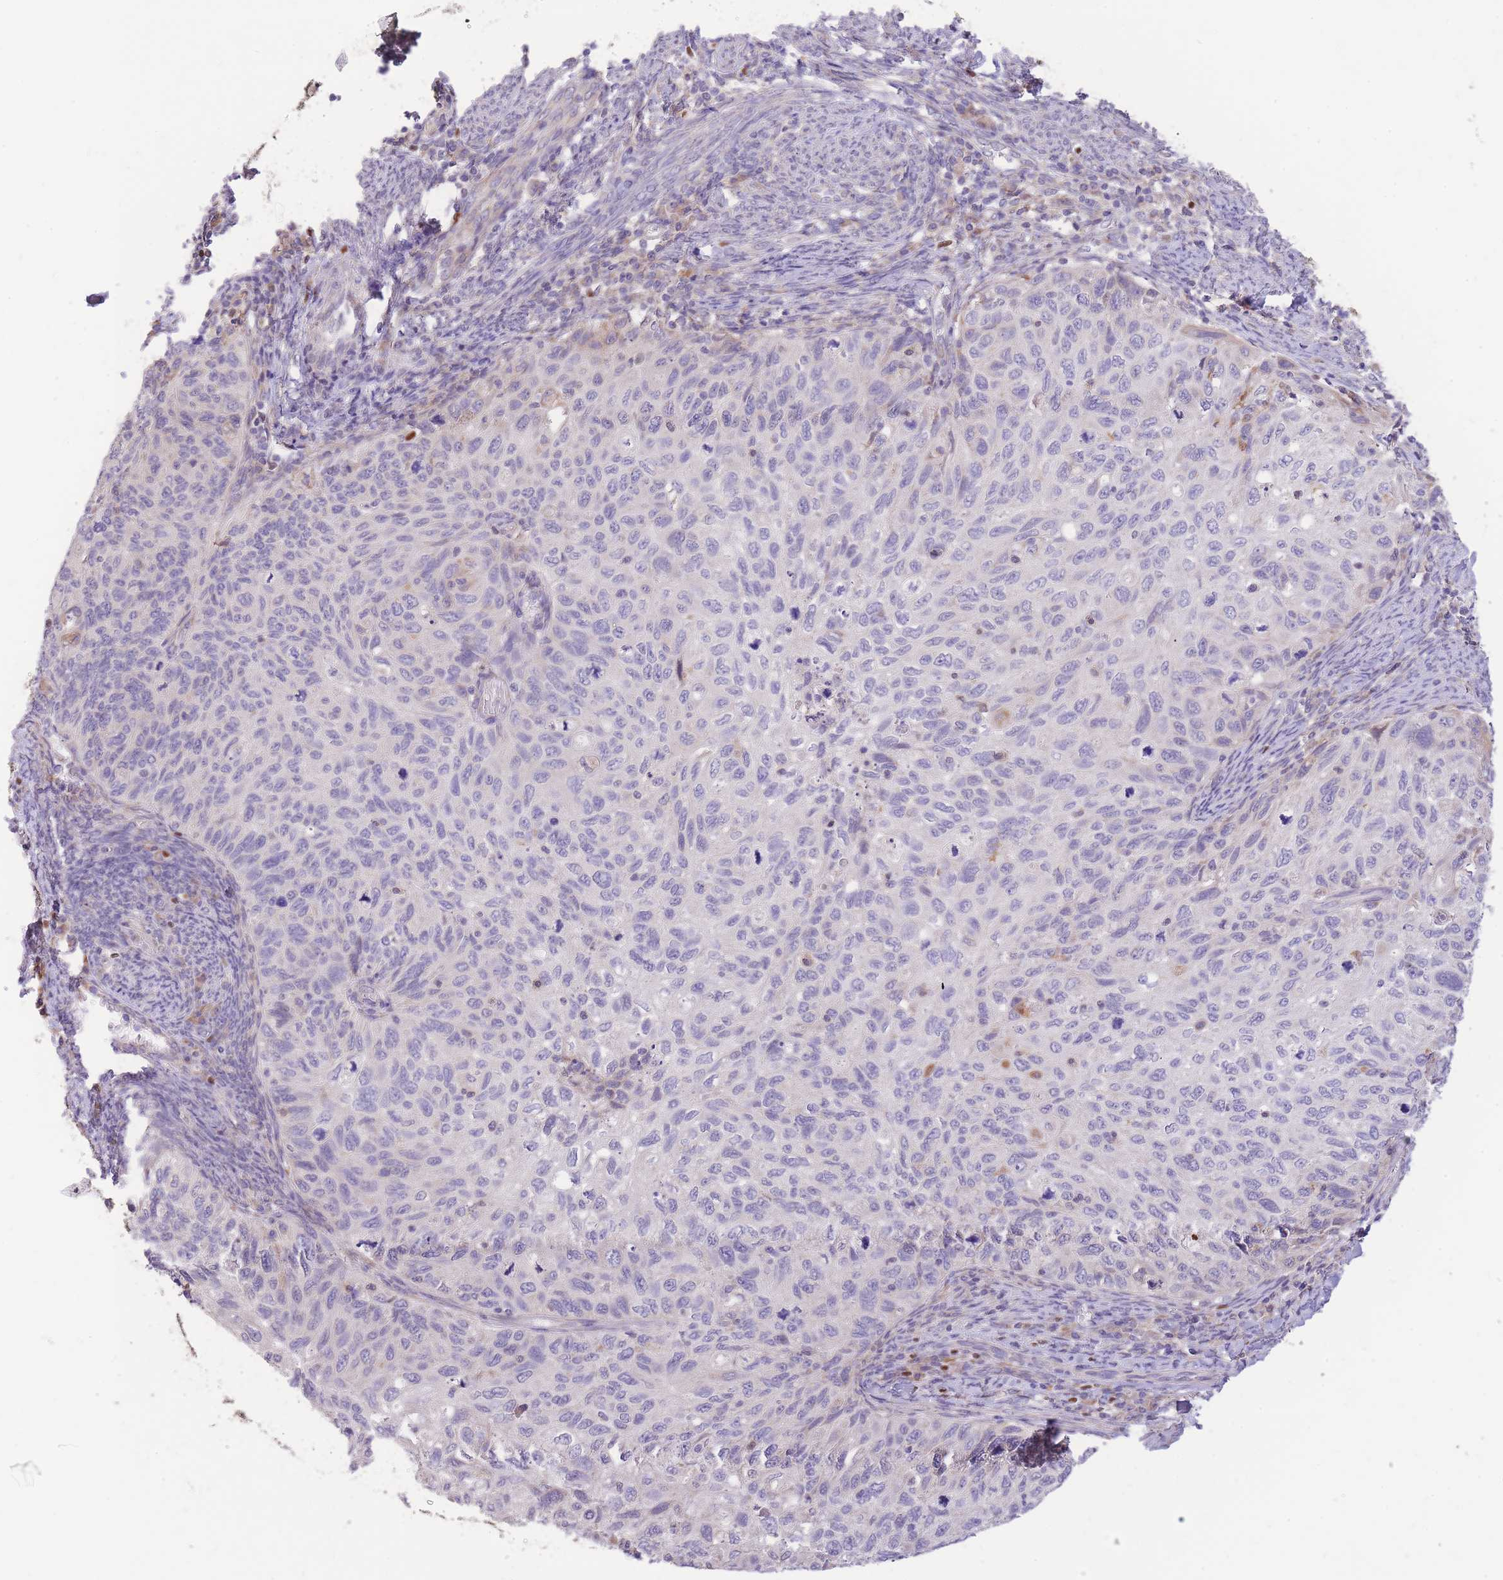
{"staining": {"intensity": "negative", "quantity": "none", "location": "none"}, "tissue": "cervical cancer", "cell_type": "Tumor cells", "image_type": "cancer", "snomed": [{"axis": "morphology", "description": "Squamous cell carcinoma, NOS"}, {"axis": "topography", "description": "Cervix"}], "caption": "Immunohistochemistry micrograph of cervical cancer (squamous cell carcinoma) stained for a protein (brown), which reveals no staining in tumor cells.", "gene": "TOPAZ1", "patient": {"sex": "female", "age": 70}}